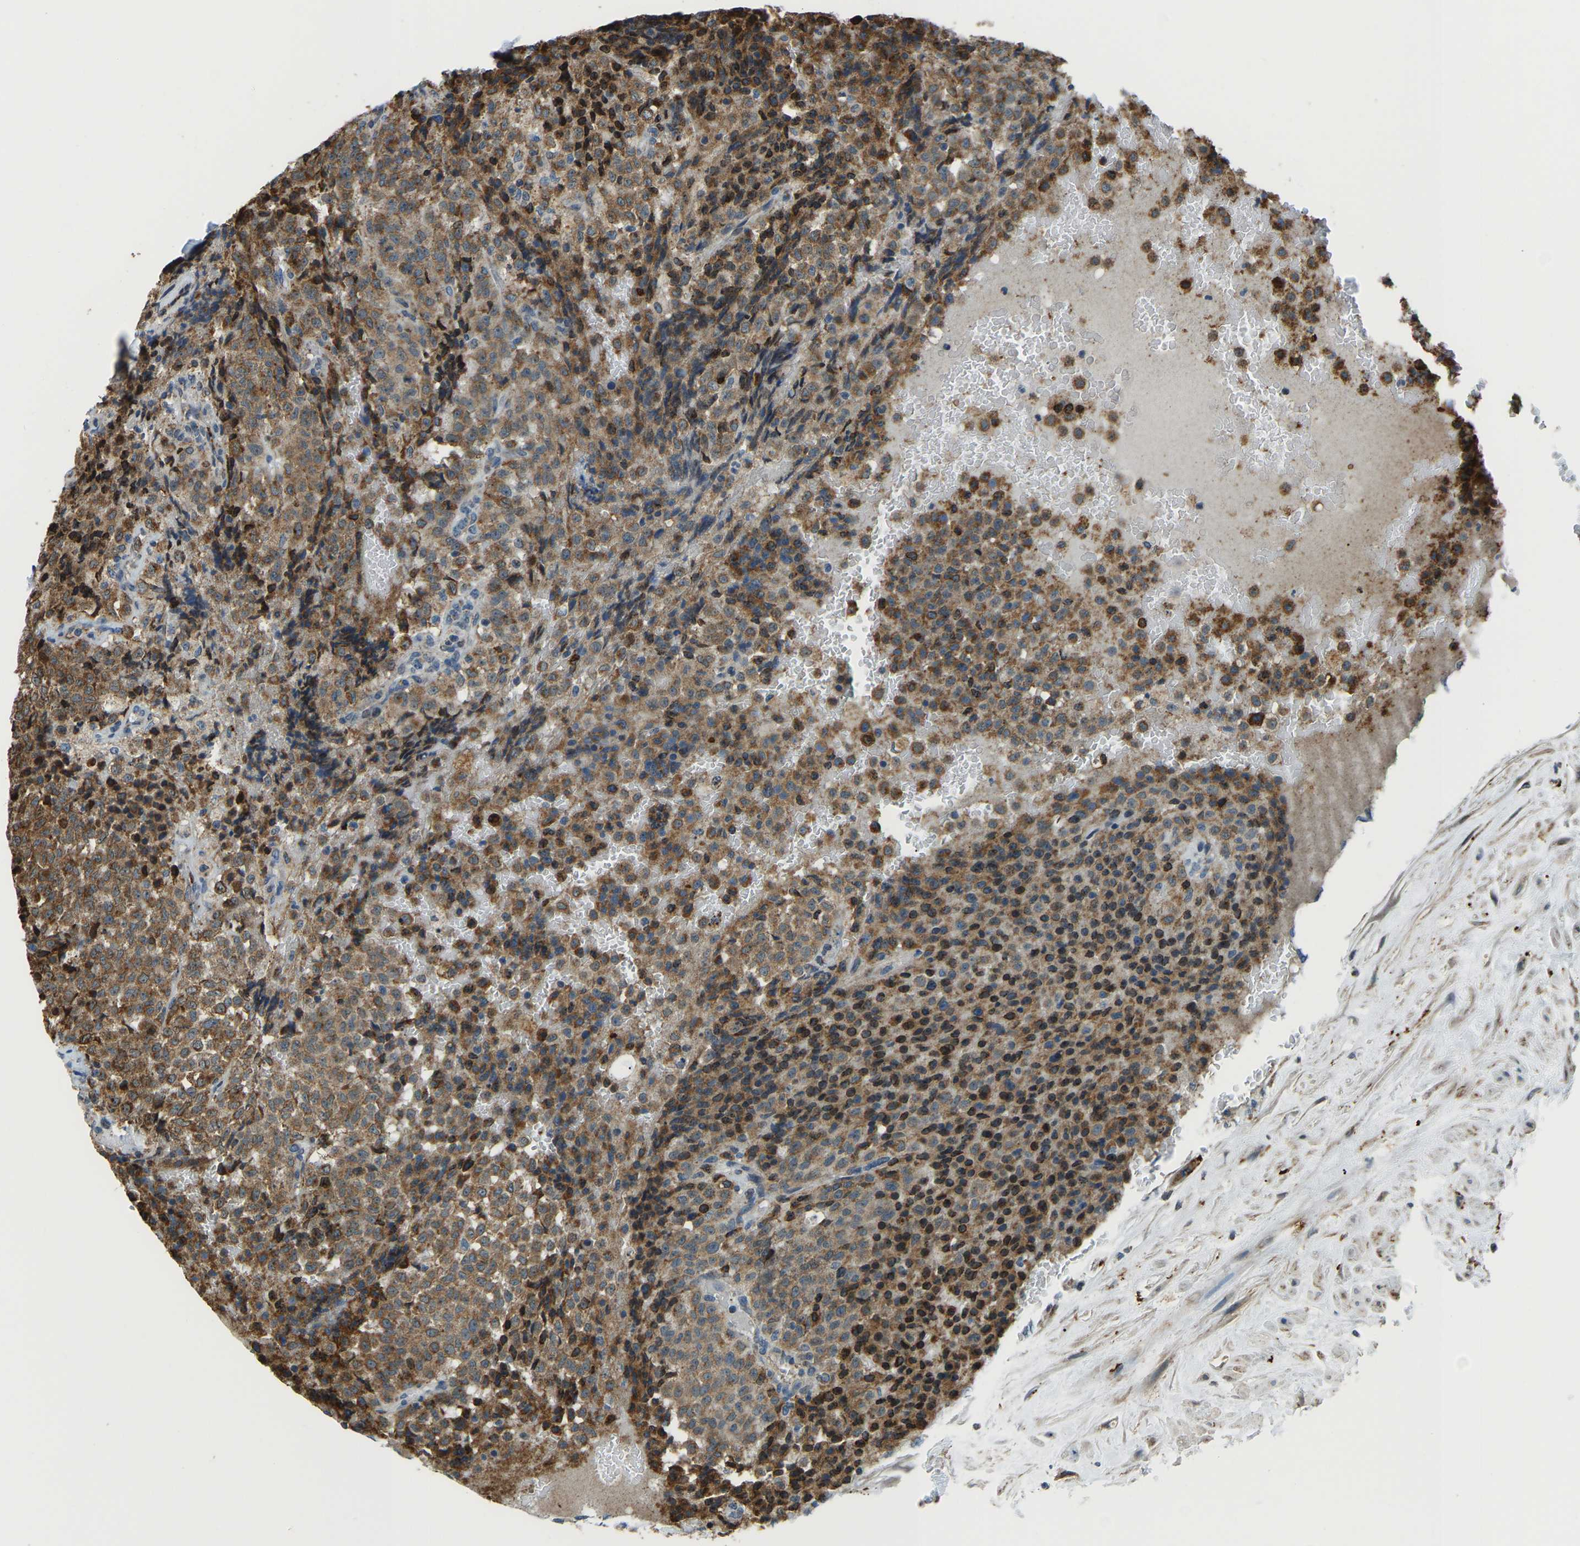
{"staining": {"intensity": "moderate", "quantity": ">75%", "location": "cytoplasmic/membranous"}, "tissue": "testis cancer", "cell_type": "Tumor cells", "image_type": "cancer", "snomed": [{"axis": "morphology", "description": "Seminoma, NOS"}, {"axis": "topography", "description": "Testis"}], "caption": "A micrograph of human testis cancer (seminoma) stained for a protein displays moderate cytoplasmic/membranous brown staining in tumor cells.", "gene": "RBM33", "patient": {"sex": "male", "age": 59}}